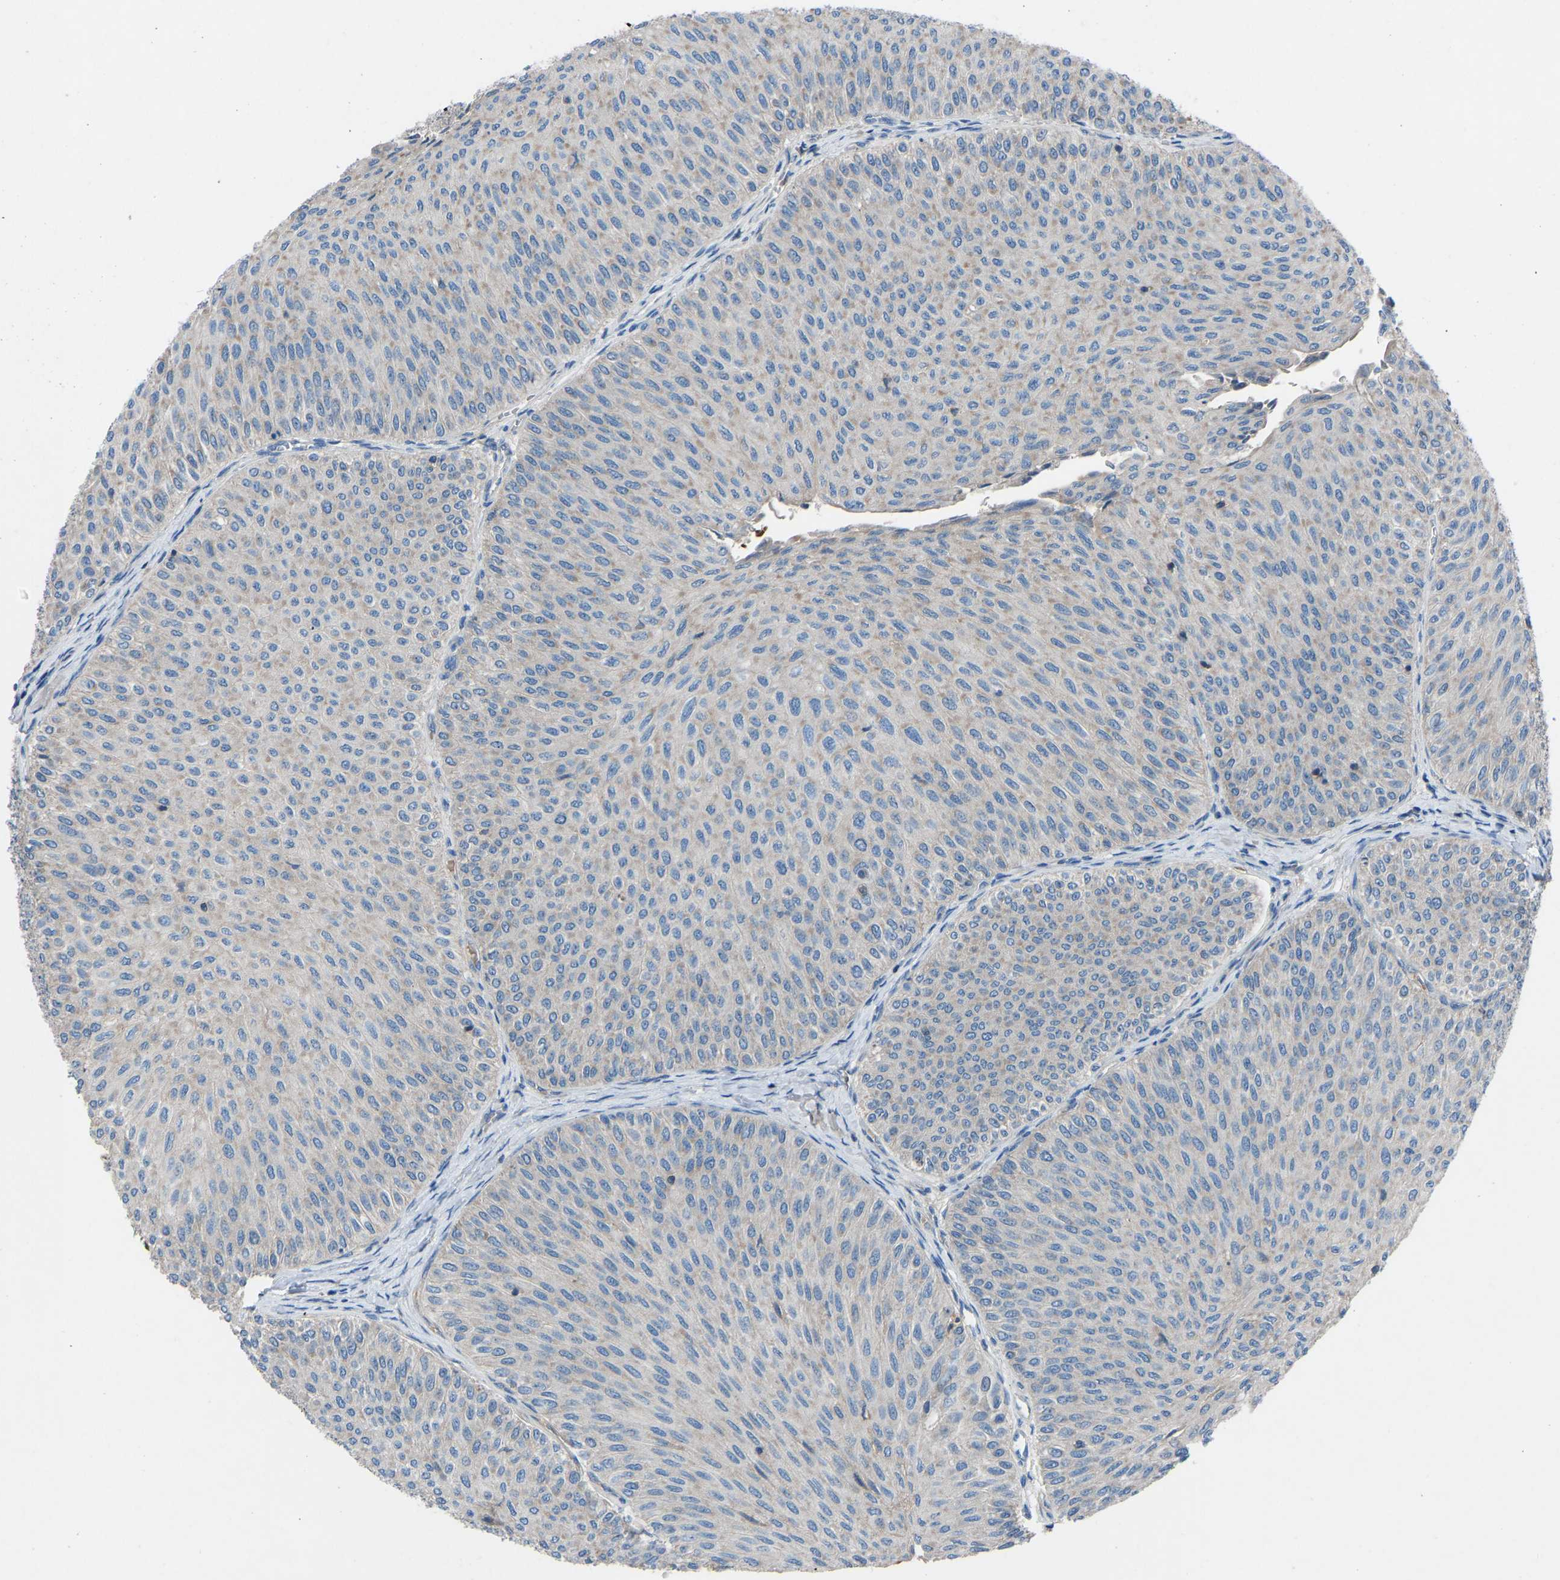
{"staining": {"intensity": "weak", "quantity": "<25%", "location": "cytoplasmic/membranous"}, "tissue": "urothelial cancer", "cell_type": "Tumor cells", "image_type": "cancer", "snomed": [{"axis": "morphology", "description": "Urothelial carcinoma, Low grade"}, {"axis": "topography", "description": "Urinary bladder"}], "caption": "DAB (3,3'-diaminobenzidine) immunohistochemical staining of urothelial cancer displays no significant staining in tumor cells.", "gene": "GRK6", "patient": {"sex": "male", "age": 78}}